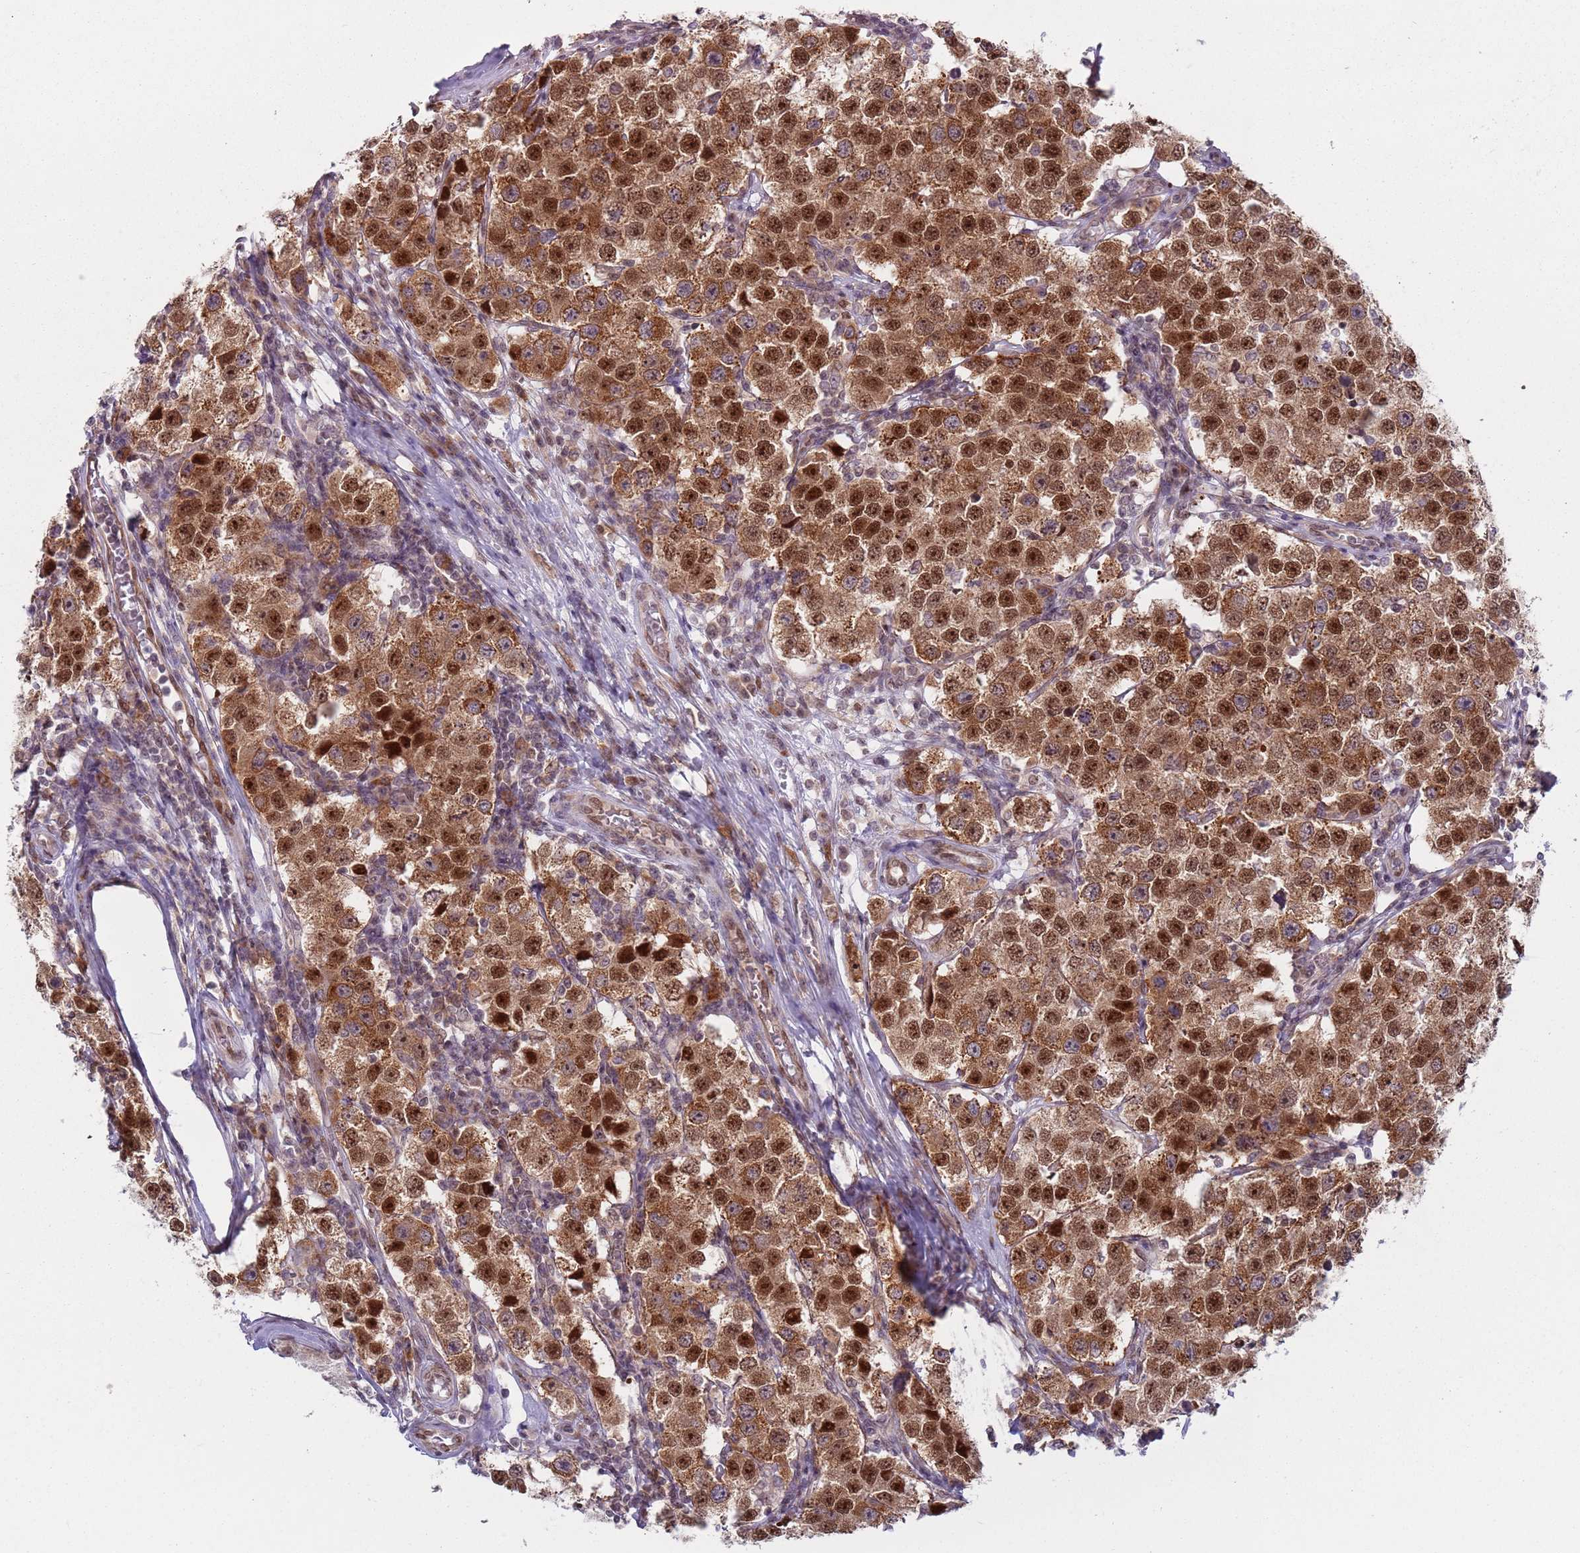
{"staining": {"intensity": "moderate", "quantity": ">75%", "location": "cytoplasmic/membranous,nuclear"}, "tissue": "testis cancer", "cell_type": "Tumor cells", "image_type": "cancer", "snomed": [{"axis": "morphology", "description": "Seminoma, NOS"}, {"axis": "topography", "description": "Testis"}], "caption": "Human seminoma (testis) stained for a protein (brown) exhibits moderate cytoplasmic/membranous and nuclear positive staining in about >75% of tumor cells.", "gene": "SLC25A32", "patient": {"sex": "male", "age": 34}}